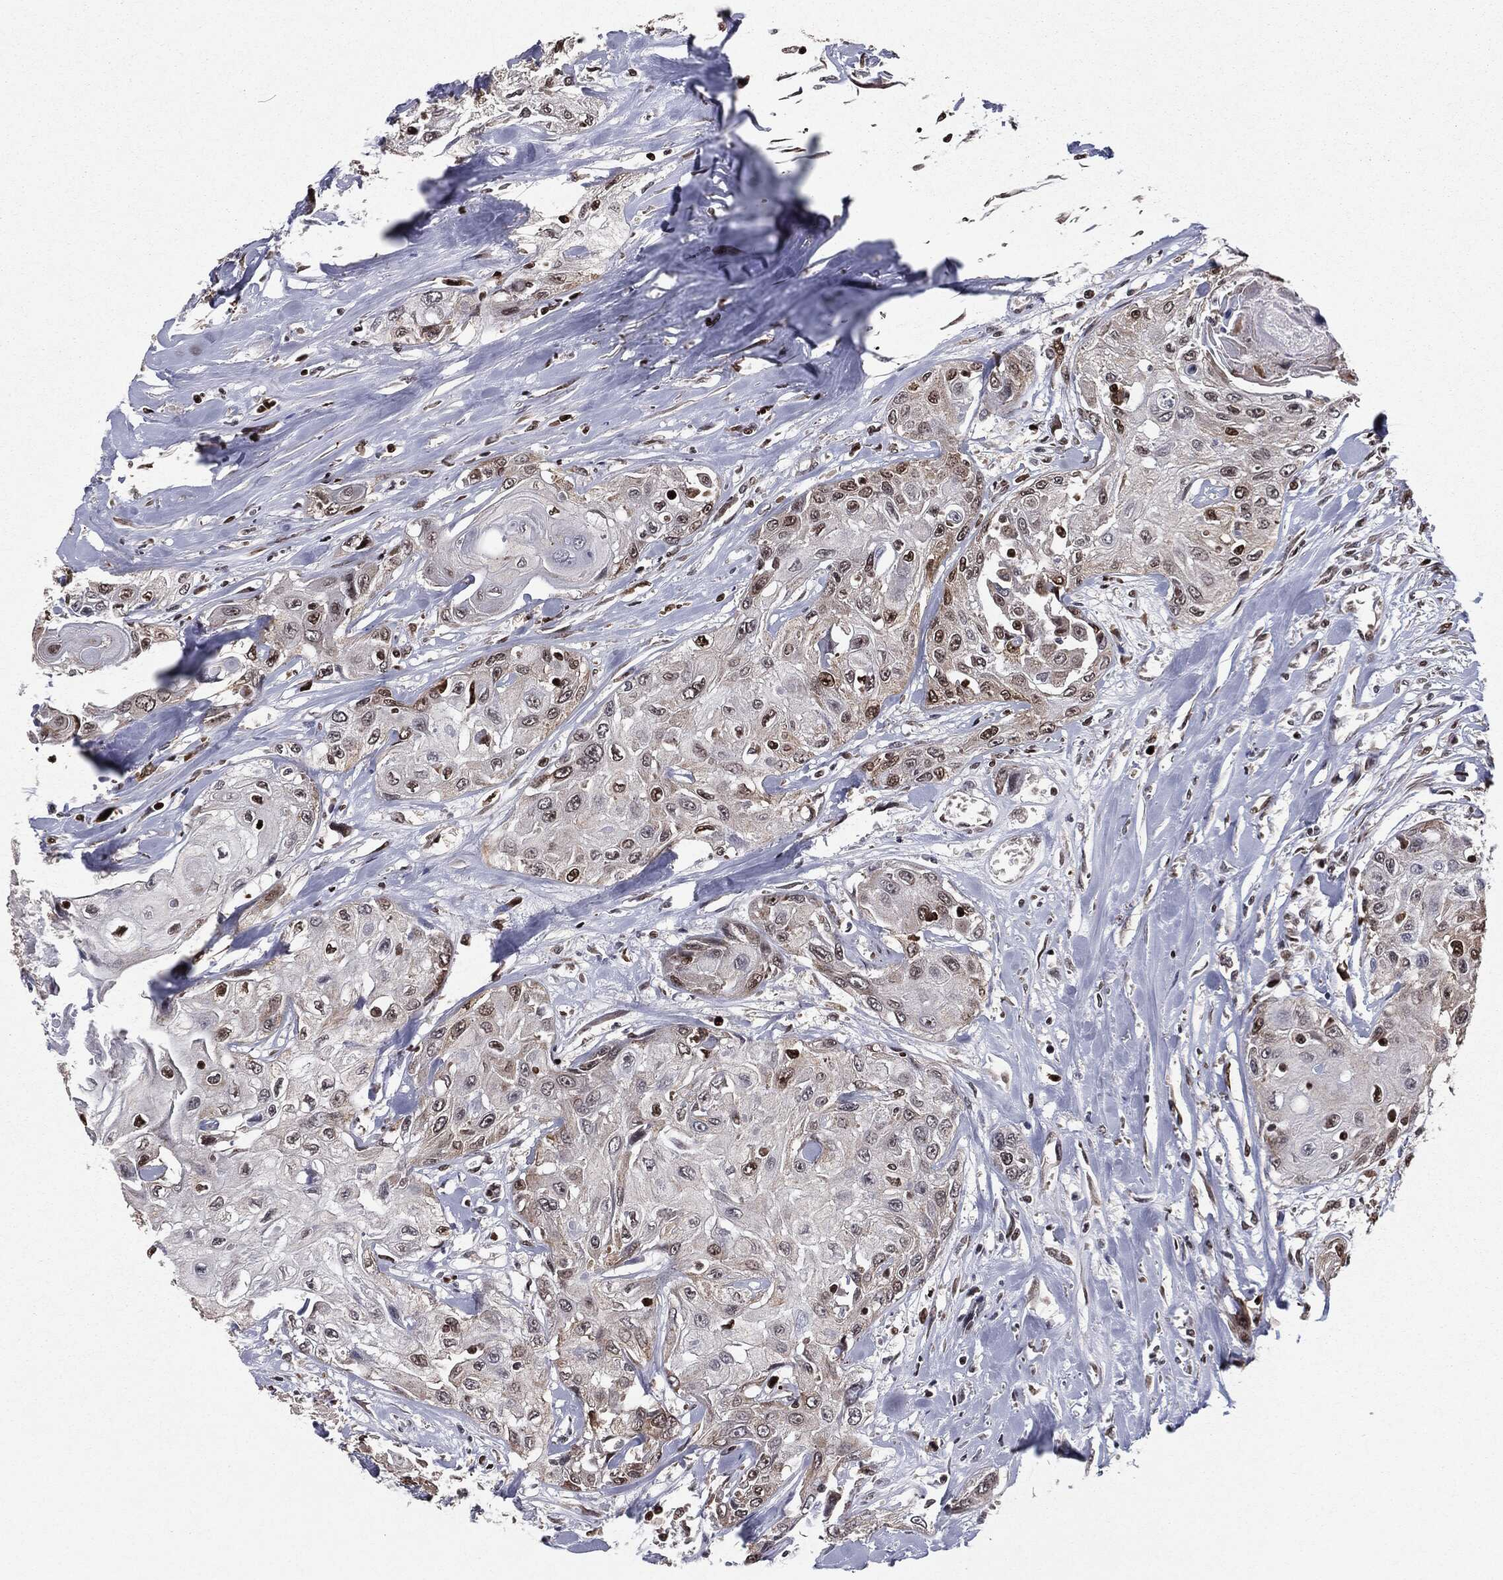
{"staining": {"intensity": "moderate", "quantity": "<25%", "location": "cytoplasmic/membranous,nuclear"}, "tissue": "head and neck cancer", "cell_type": "Tumor cells", "image_type": "cancer", "snomed": [{"axis": "morphology", "description": "Normal tissue, NOS"}, {"axis": "morphology", "description": "Squamous cell carcinoma, NOS"}, {"axis": "topography", "description": "Oral tissue"}, {"axis": "topography", "description": "Peripheral nerve tissue"}, {"axis": "topography", "description": "Head-Neck"}], "caption": "Head and neck cancer stained with DAB (3,3'-diaminobenzidine) immunohistochemistry (IHC) demonstrates low levels of moderate cytoplasmic/membranous and nuclear staining in approximately <25% of tumor cells.", "gene": "CHCHD2", "patient": {"sex": "female", "age": 59}}